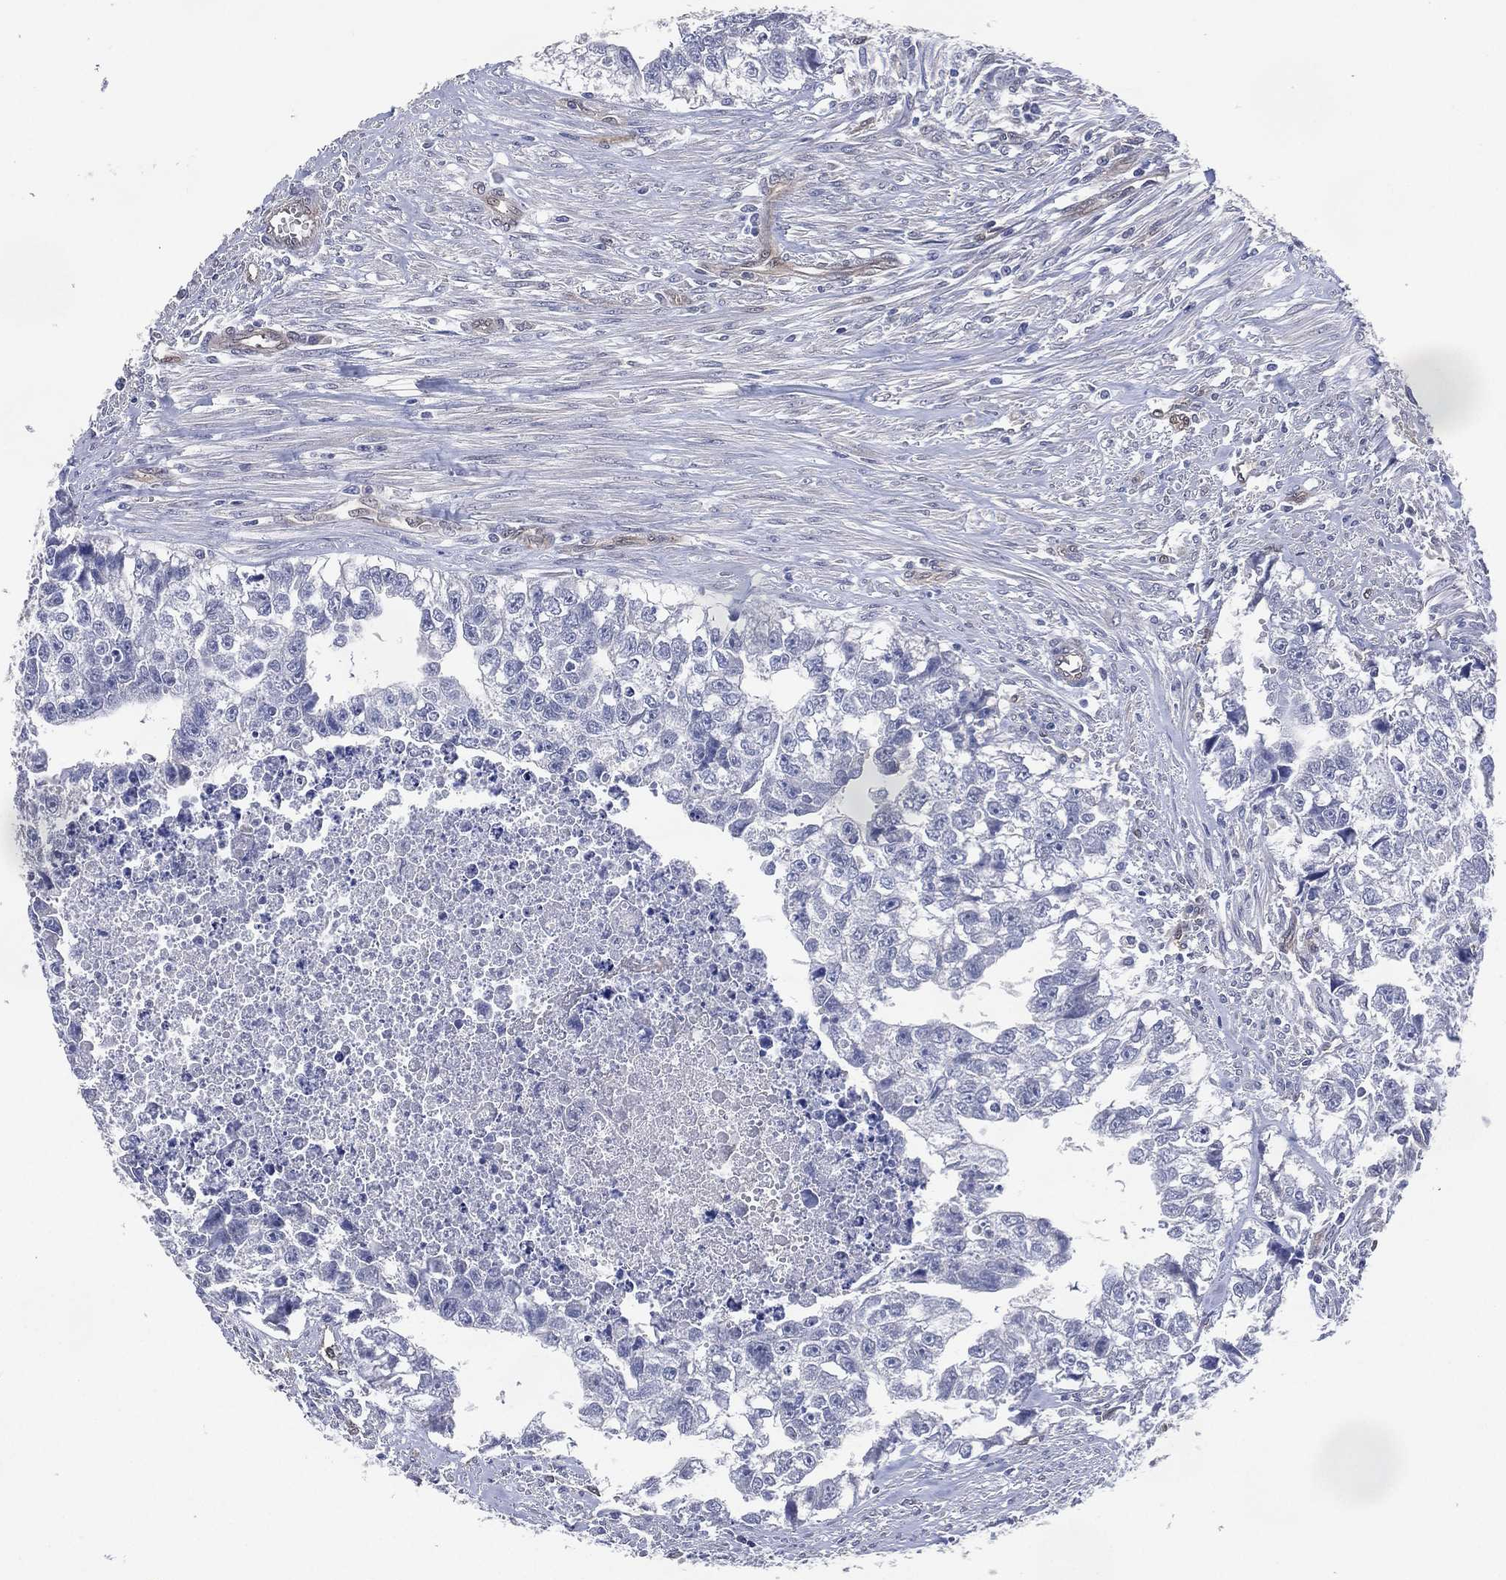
{"staining": {"intensity": "negative", "quantity": "none", "location": "none"}, "tissue": "testis cancer", "cell_type": "Tumor cells", "image_type": "cancer", "snomed": [{"axis": "morphology", "description": "Carcinoma, Embryonal, NOS"}, {"axis": "morphology", "description": "Teratoma, malignant, NOS"}, {"axis": "topography", "description": "Testis"}], "caption": "Image shows no significant protein staining in tumor cells of testis teratoma (malignant).", "gene": "AK1", "patient": {"sex": "male", "age": 44}}